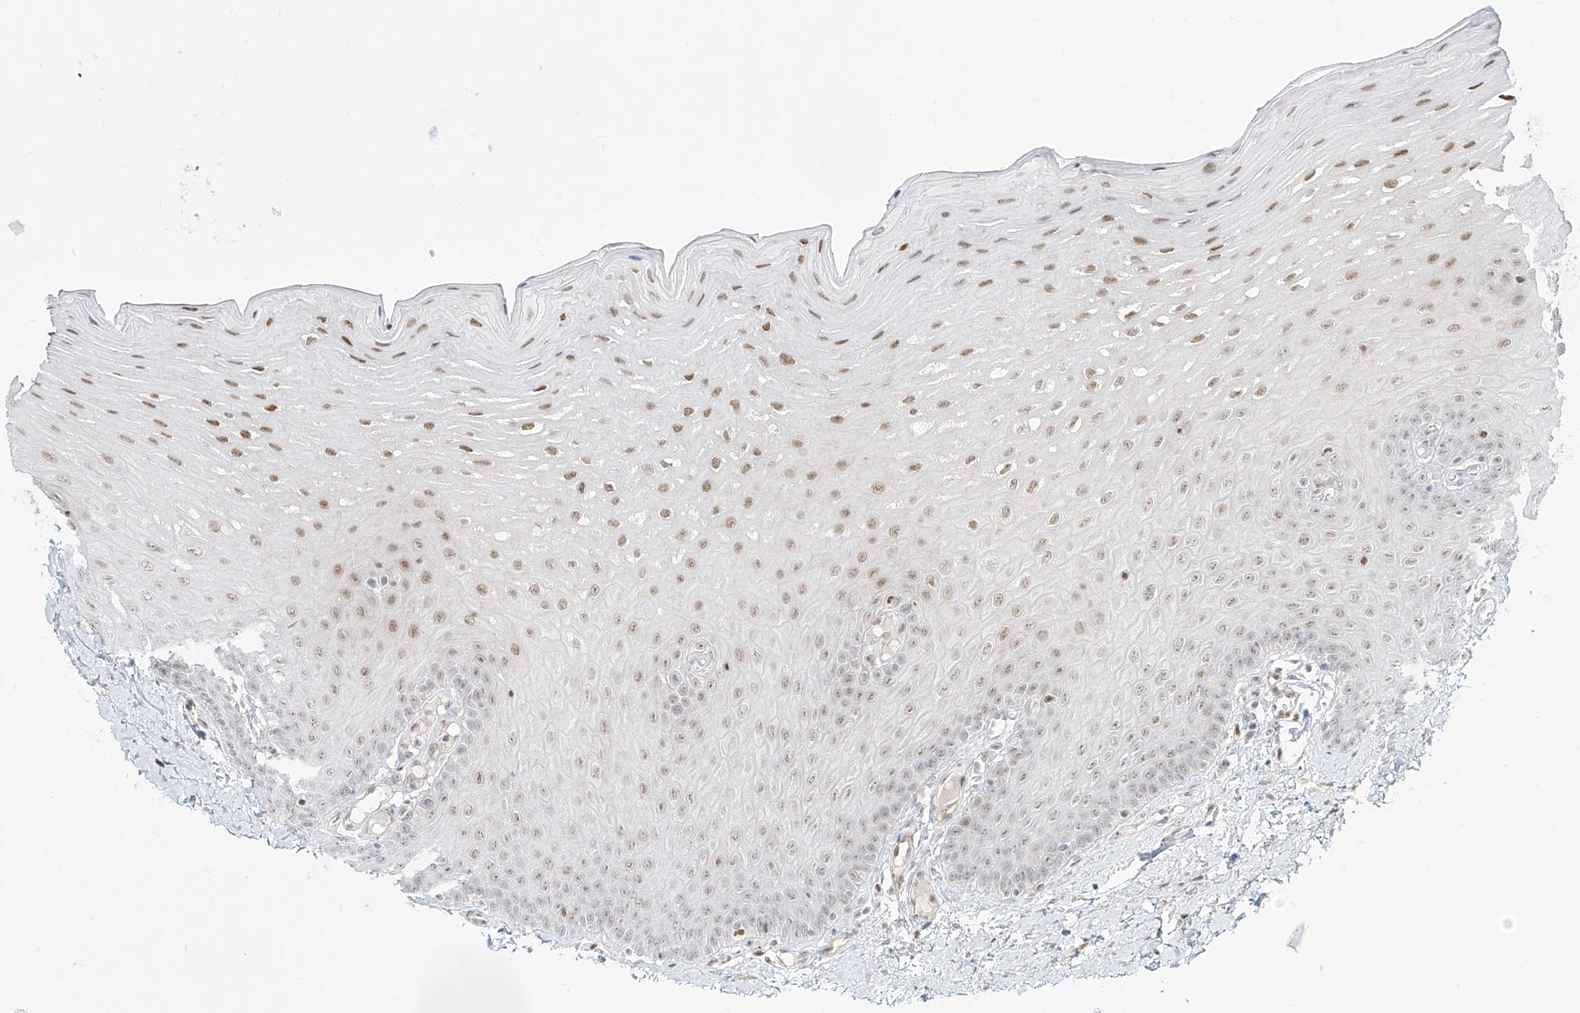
{"staining": {"intensity": "moderate", "quantity": "25%-75%", "location": "nuclear"}, "tissue": "oral mucosa", "cell_type": "Squamous epithelial cells", "image_type": "normal", "snomed": [{"axis": "morphology", "description": "Normal tissue, NOS"}, {"axis": "topography", "description": "Oral tissue"}], "caption": "This is a micrograph of immunohistochemistry staining of normal oral mucosa, which shows moderate positivity in the nuclear of squamous epithelial cells.", "gene": "ZNF710", "patient": {"sex": "female", "age": 39}}